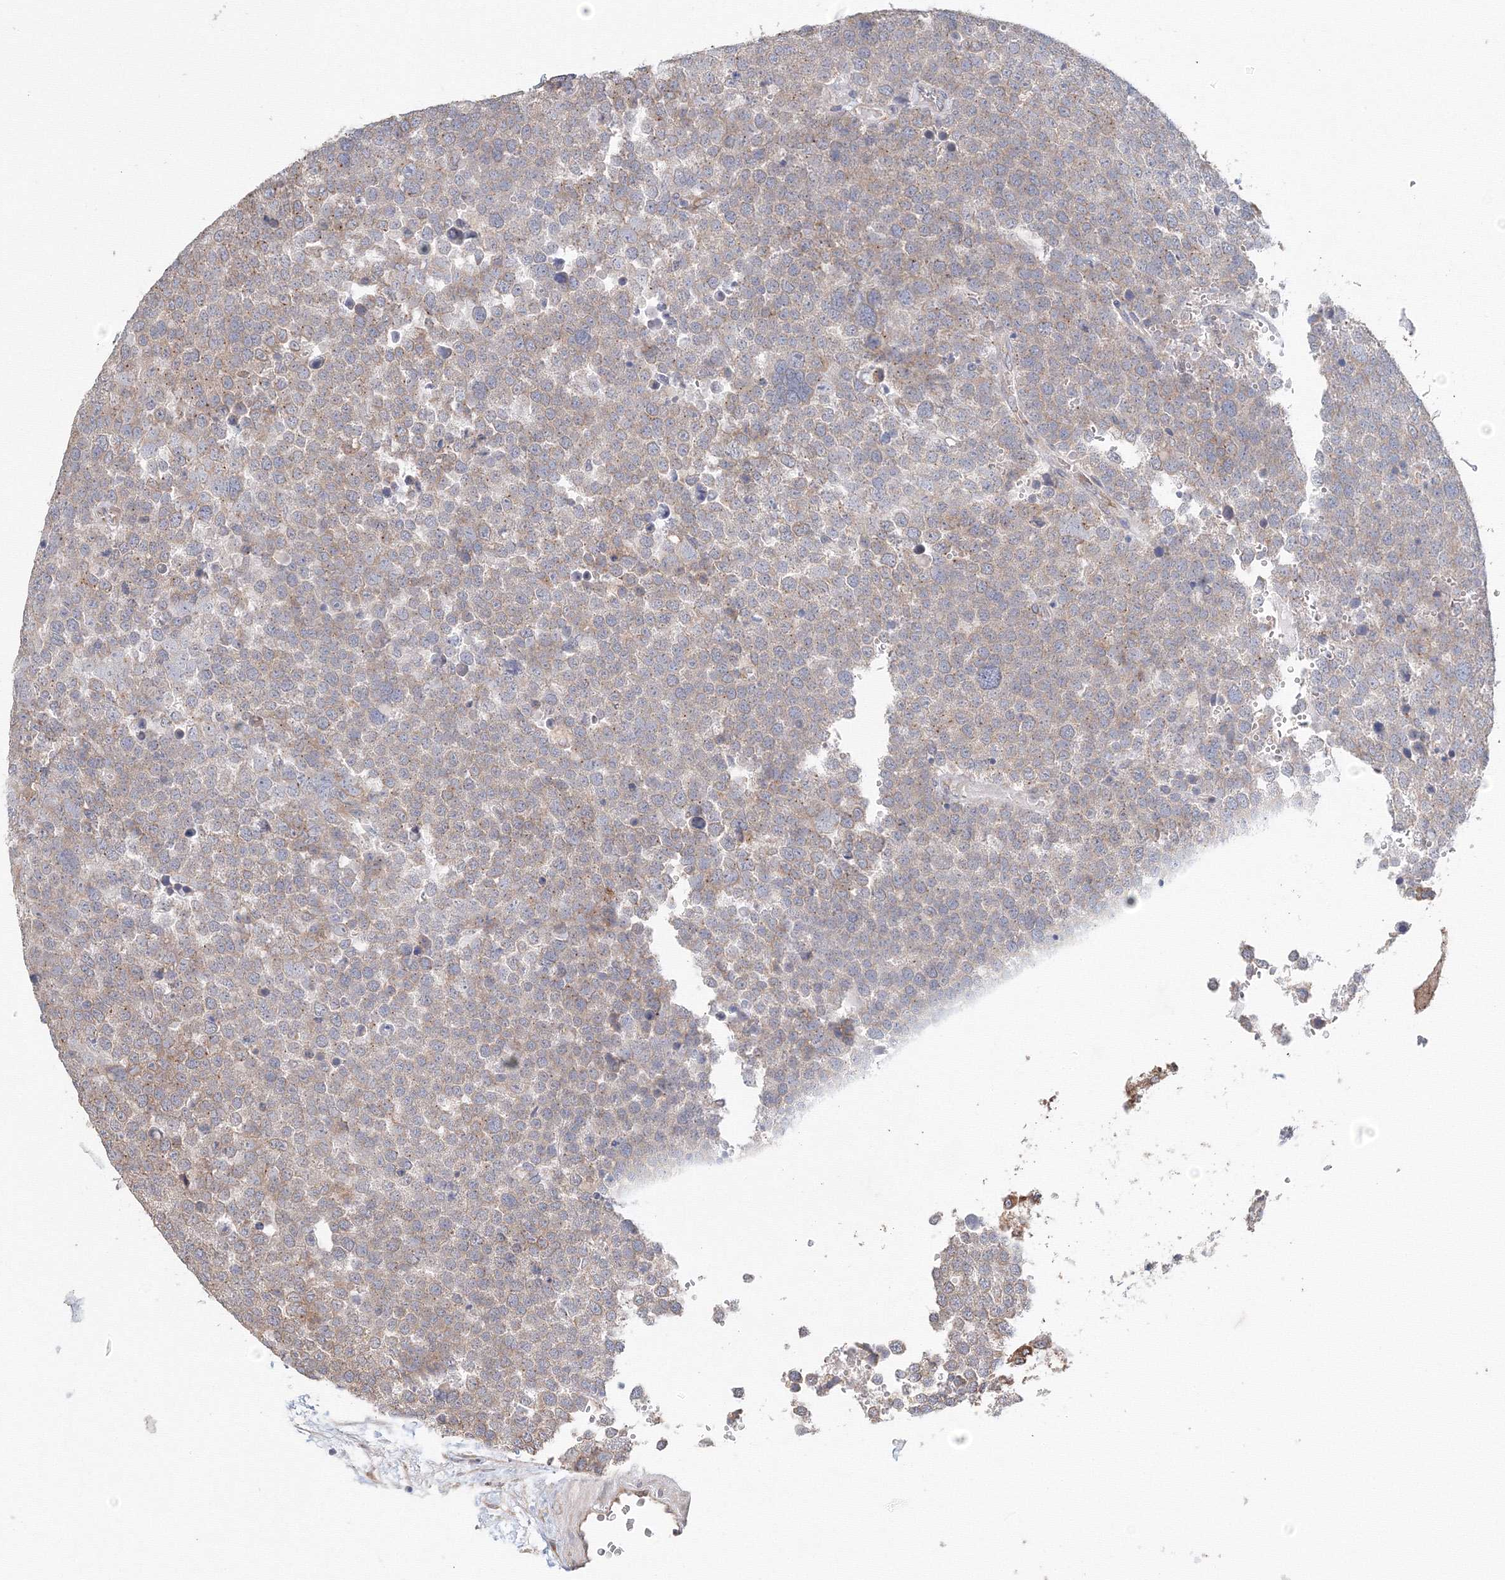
{"staining": {"intensity": "weak", "quantity": ">75%", "location": "cytoplasmic/membranous"}, "tissue": "testis cancer", "cell_type": "Tumor cells", "image_type": "cancer", "snomed": [{"axis": "morphology", "description": "Seminoma, NOS"}, {"axis": "topography", "description": "Testis"}], "caption": "Testis cancer tissue displays weak cytoplasmic/membranous expression in about >75% of tumor cells", "gene": "DHRS12", "patient": {"sex": "male", "age": 71}}